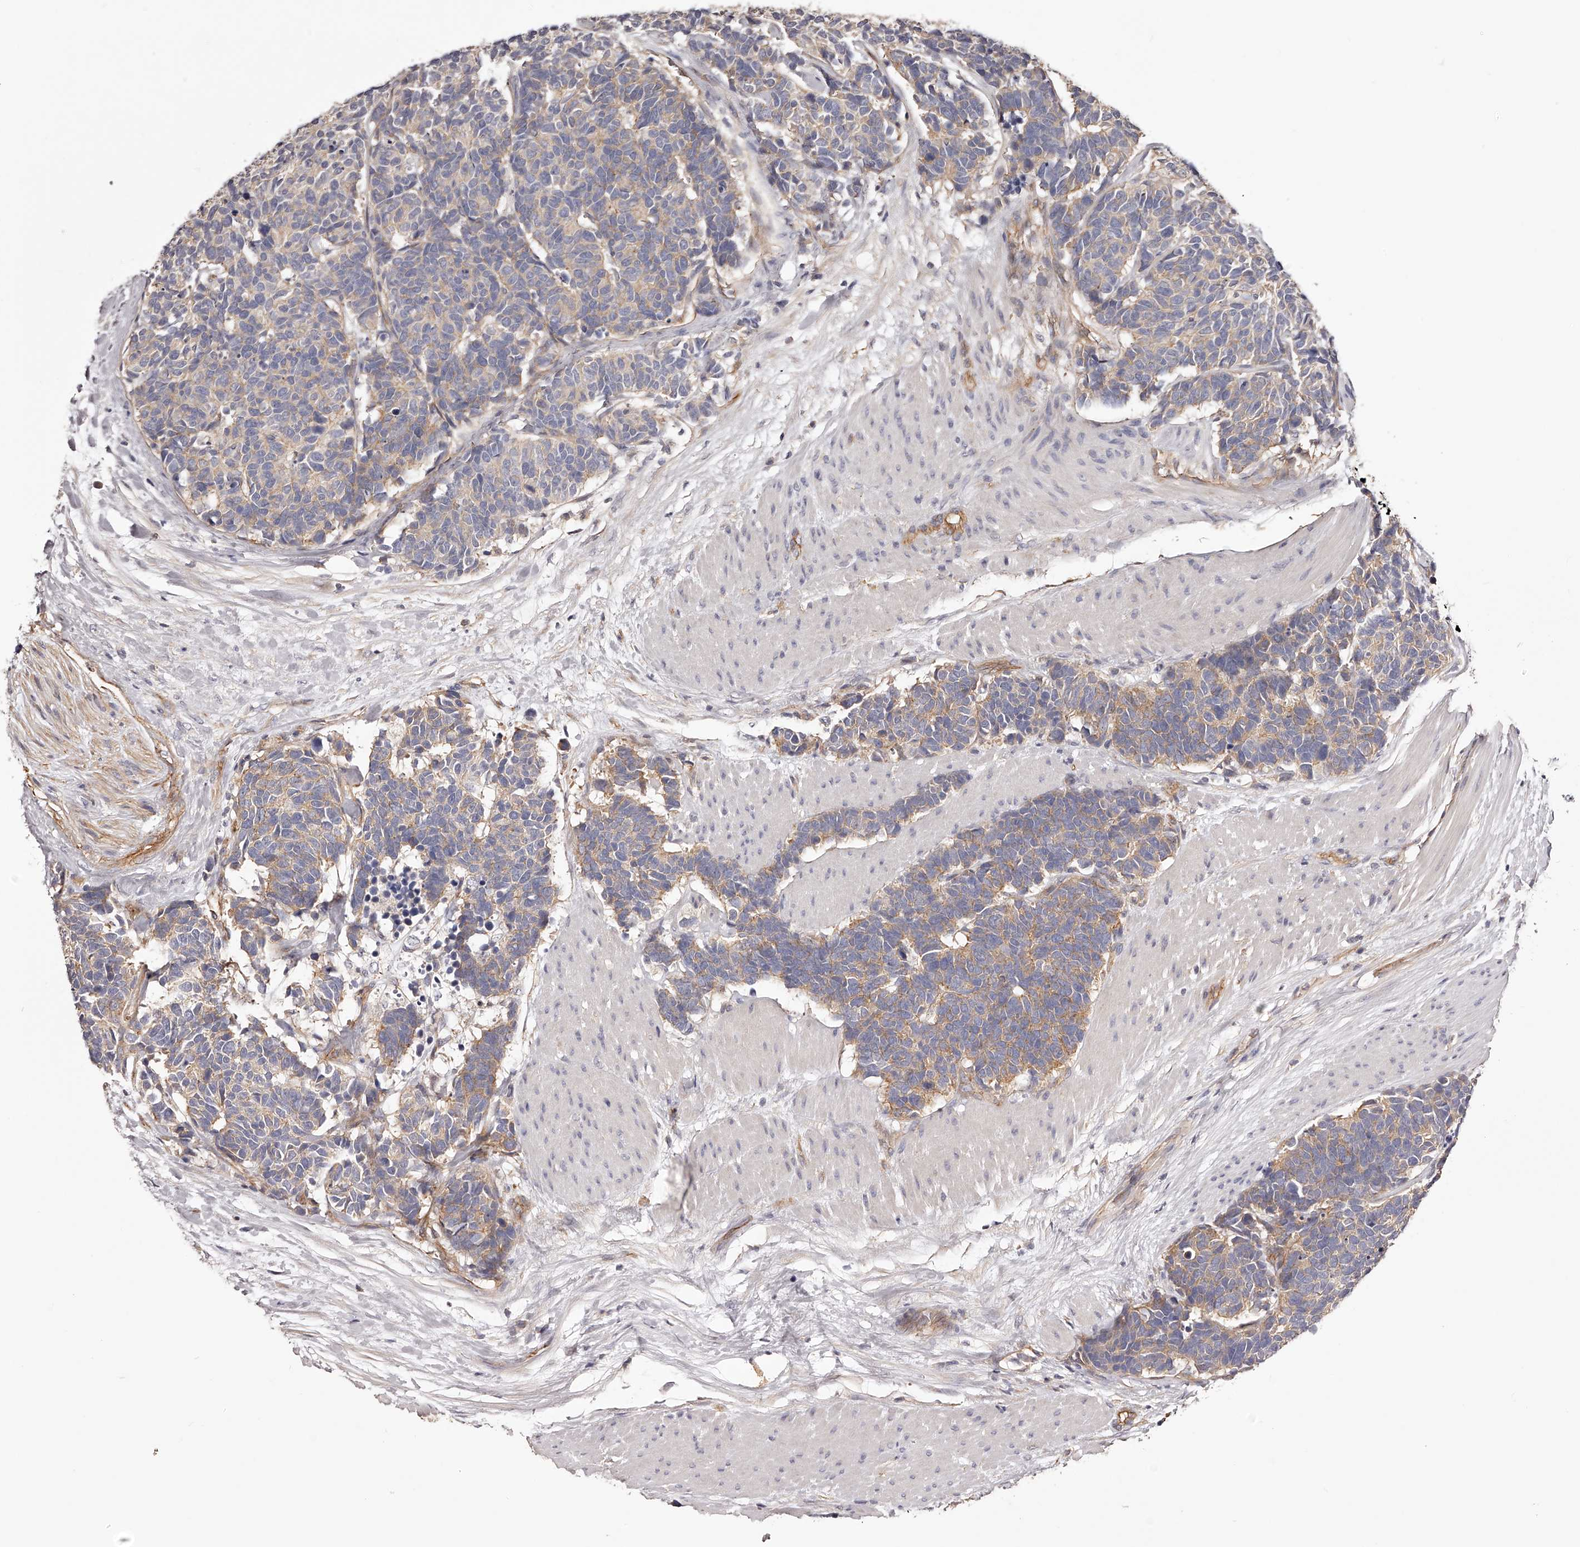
{"staining": {"intensity": "weak", "quantity": ">75%", "location": "cytoplasmic/membranous"}, "tissue": "carcinoid", "cell_type": "Tumor cells", "image_type": "cancer", "snomed": [{"axis": "morphology", "description": "Carcinoma, NOS"}, {"axis": "morphology", "description": "Carcinoid, malignant, NOS"}, {"axis": "topography", "description": "Urinary bladder"}], "caption": "Immunohistochemistry histopathology image of carcinoid stained for a protein (brown), which demonstrates low levels of weak cytoplasmic/membranous staining in approximately >75% of tumor cells.", "gene": "LTV1", "patient": {"sex": "male", "age": 57}}